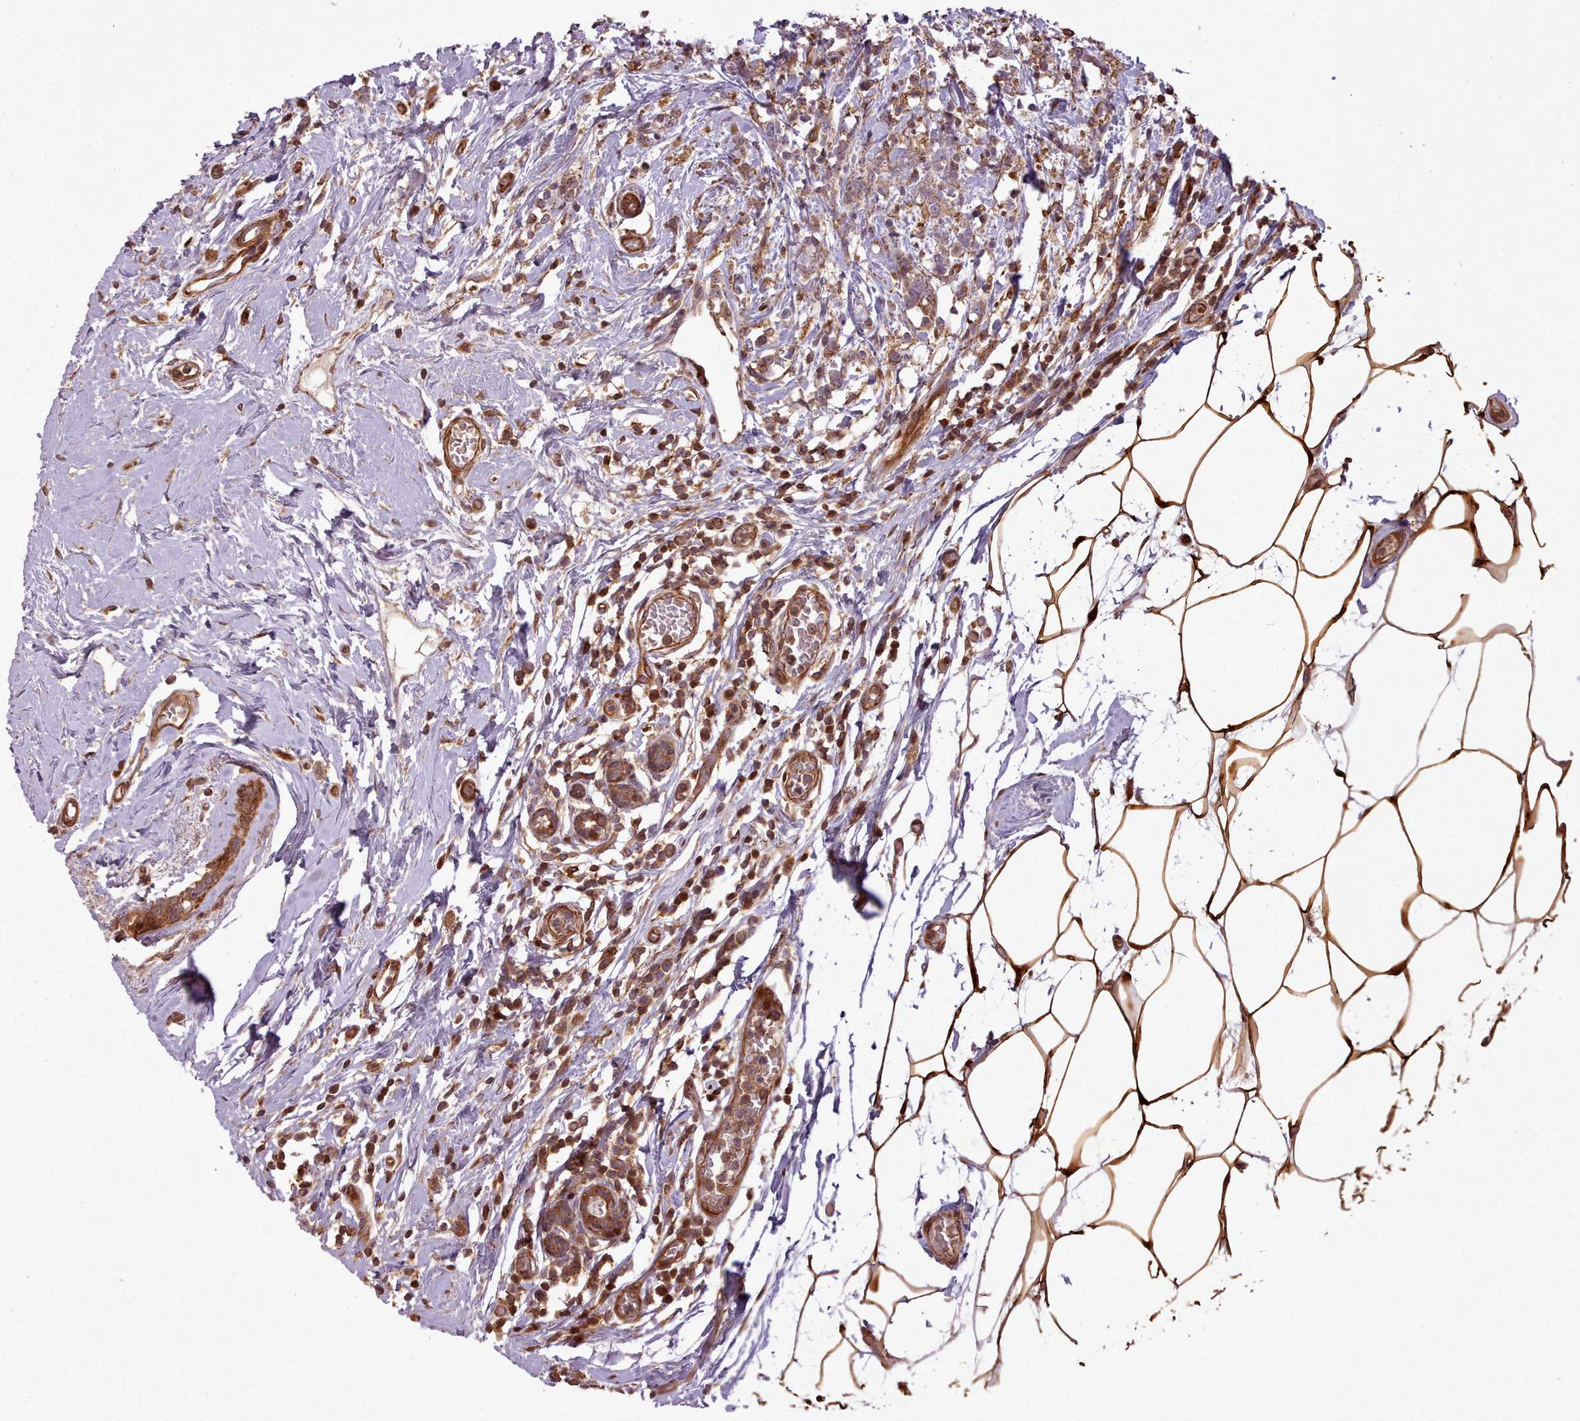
{"staining": {"intensity": "moderate", "quantity": ">75%", "location": "cytoplasmic/membranous"}, "tissue": "breast cancer", "cell_type": "Tumor cells", "image_type": "cancer", "snomed": [{"axis": "morphology", "description": "Lobular carcinoma"}, {"axis": "topography", "description": "Breast"}], "caption": "There is medium levels of moderate cytoplasmic/membranous expression in tumor cells of lobular carcinoma (breast), as demonstrated by immunohistochemical staining (brown color).", "gene": "NLRP7", "patient": {"sex": "female", "age": 58}}